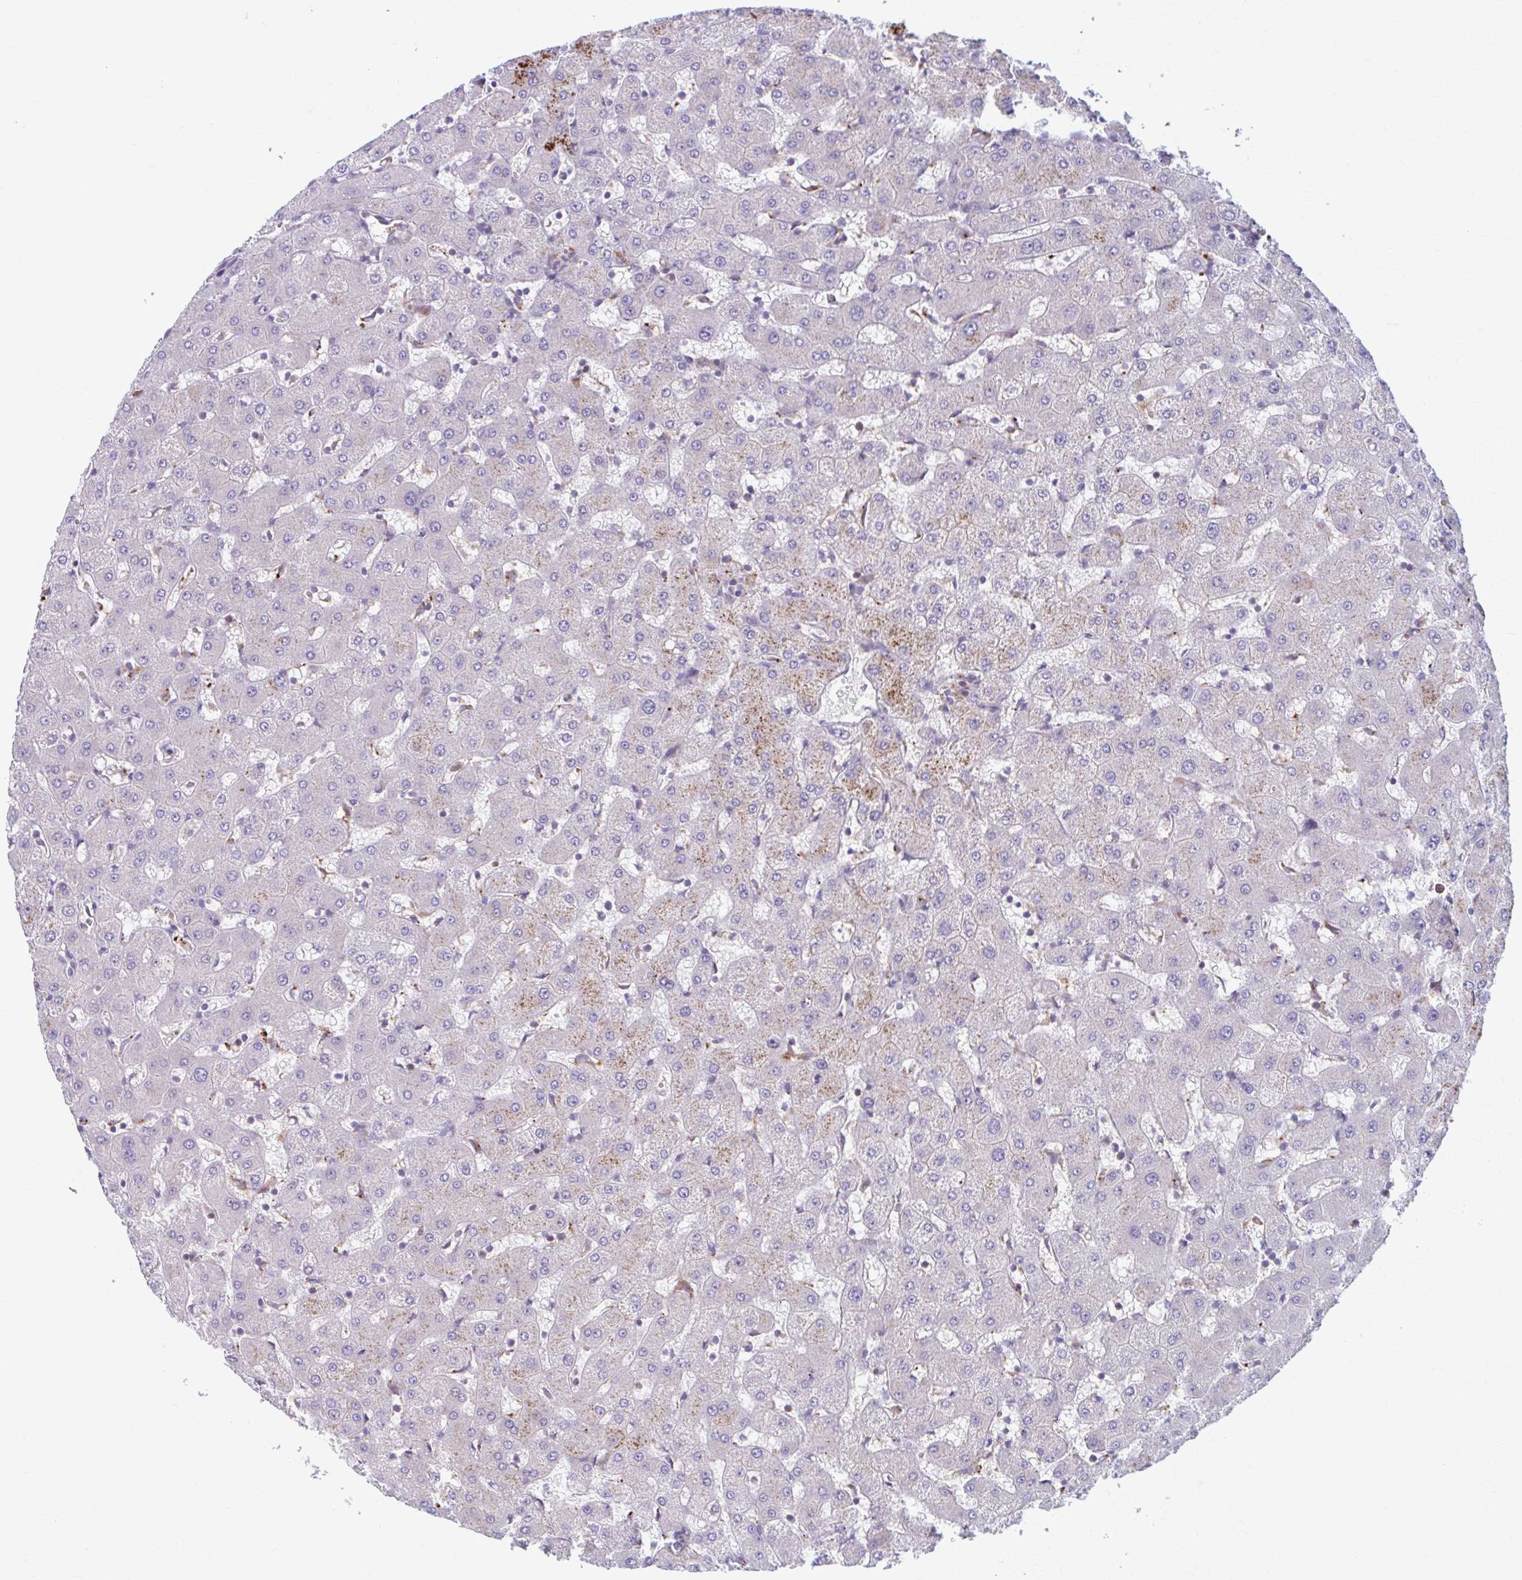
{"staining": {"intensity": "negative", "quantity": "none", "location": "none"}, "tissue": "liver", "cell_type": "Cholangiocytes", "image_type": "normal", "snomed": [{"axis": "morphology", "description": "Normal tissue, NOS"}, {"axis": "topography", "description": "Liver"}], "caption": "Immunohistochemistry (IHC) image of unremarkable liver: liver stained with DAB exhibits no significant protein positivity in cholangiocytes. (DAB (3,3'-diaminobenzidine) immunohistochemistry visualized using brightfield microscopy, high magnification).", "gene": "ADAT3", "patient": {"sex": "female", "age": 63}}